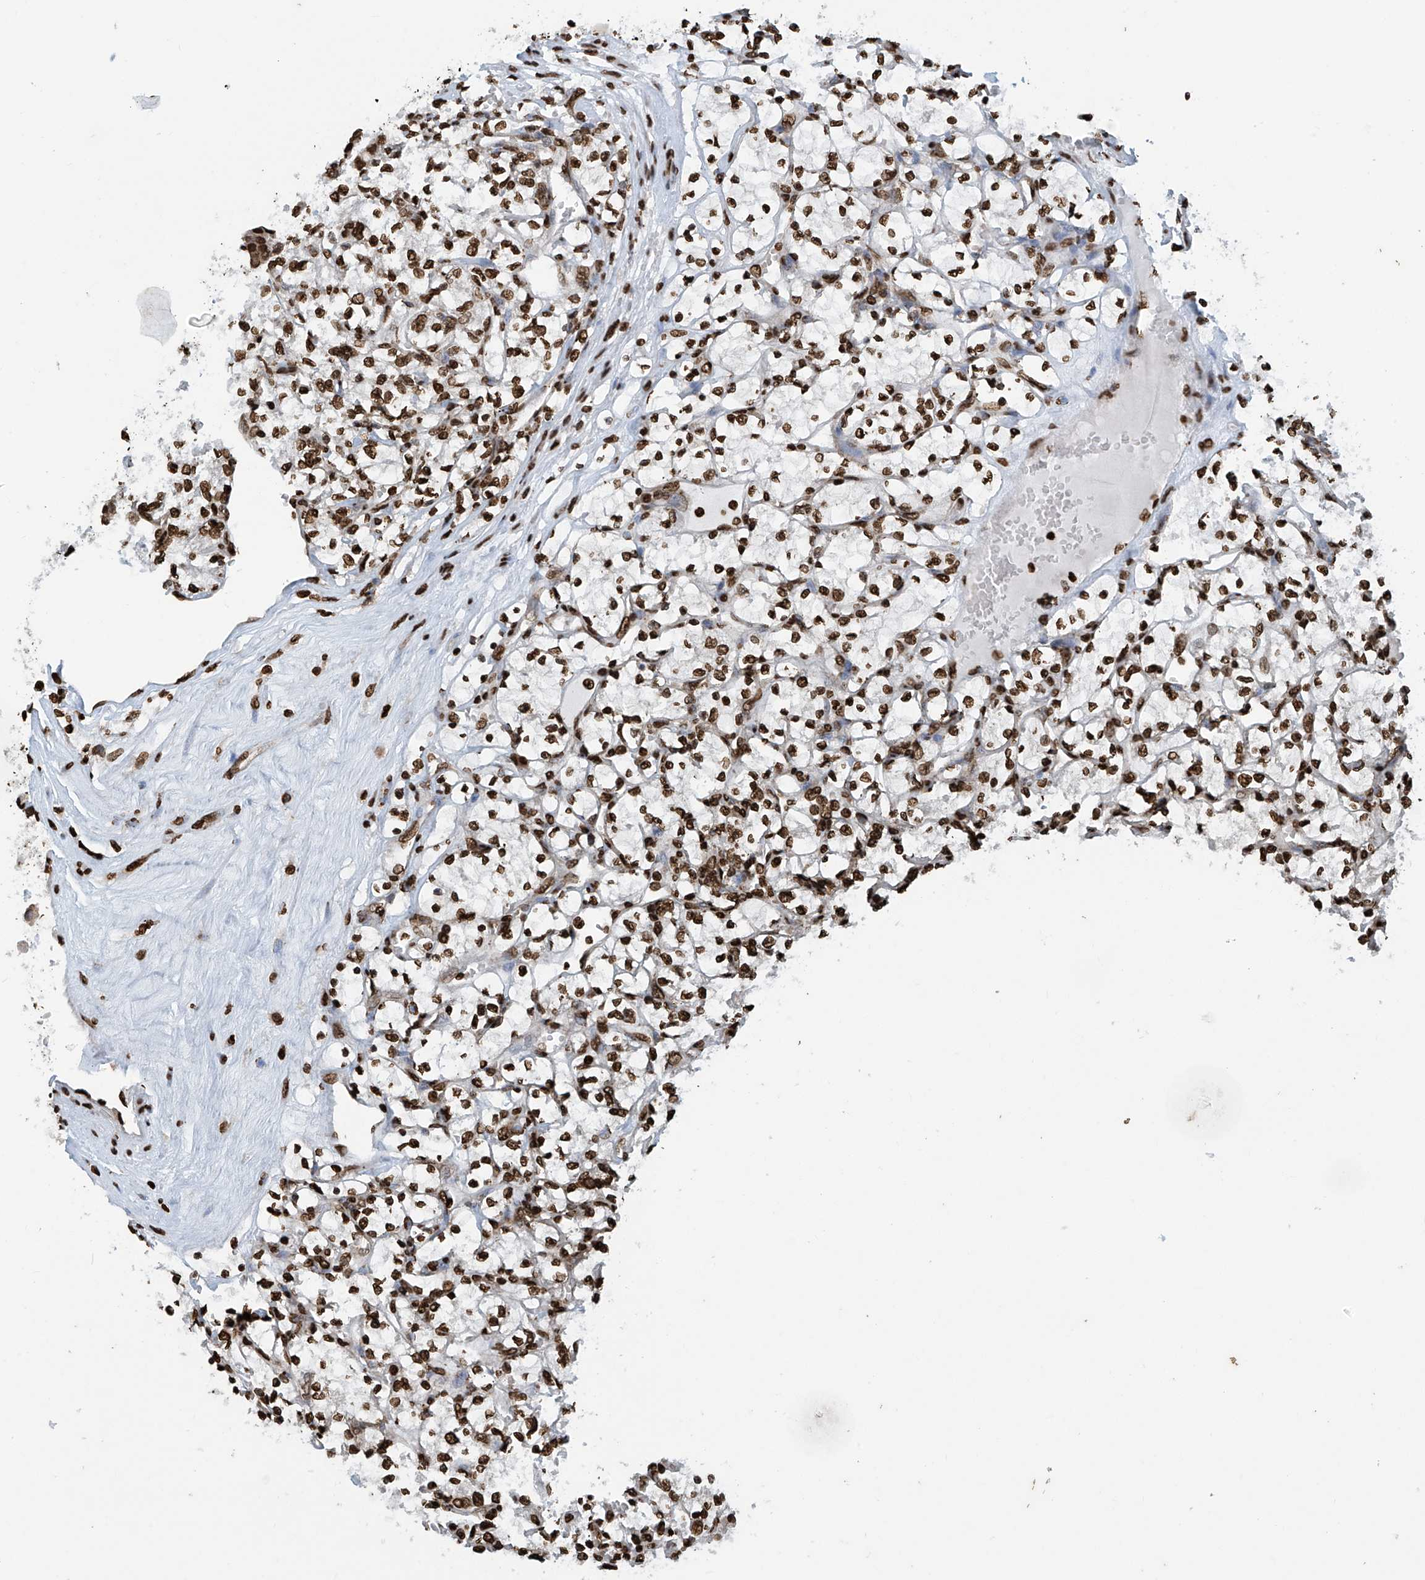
{"staining": {"intensity": "strong", "quantity": ">75%", "location": "nuclear"}, "tissue": "renal cancer", "cell_type": "Tumor cells", "image_type": "cancer", "snomed": [{"axis": "morphology", "description": "Adenocarcinoma, NOS"}, {"axis": "topography", "description": "Kidney"}], "caption": "This photomicrograph displays IHC staining of human renal cancer, with high strong nuclear expression in about >75% of tumor cells.", "gene": "DPPA2", "patient": {"sex": "female", "age": 69}}